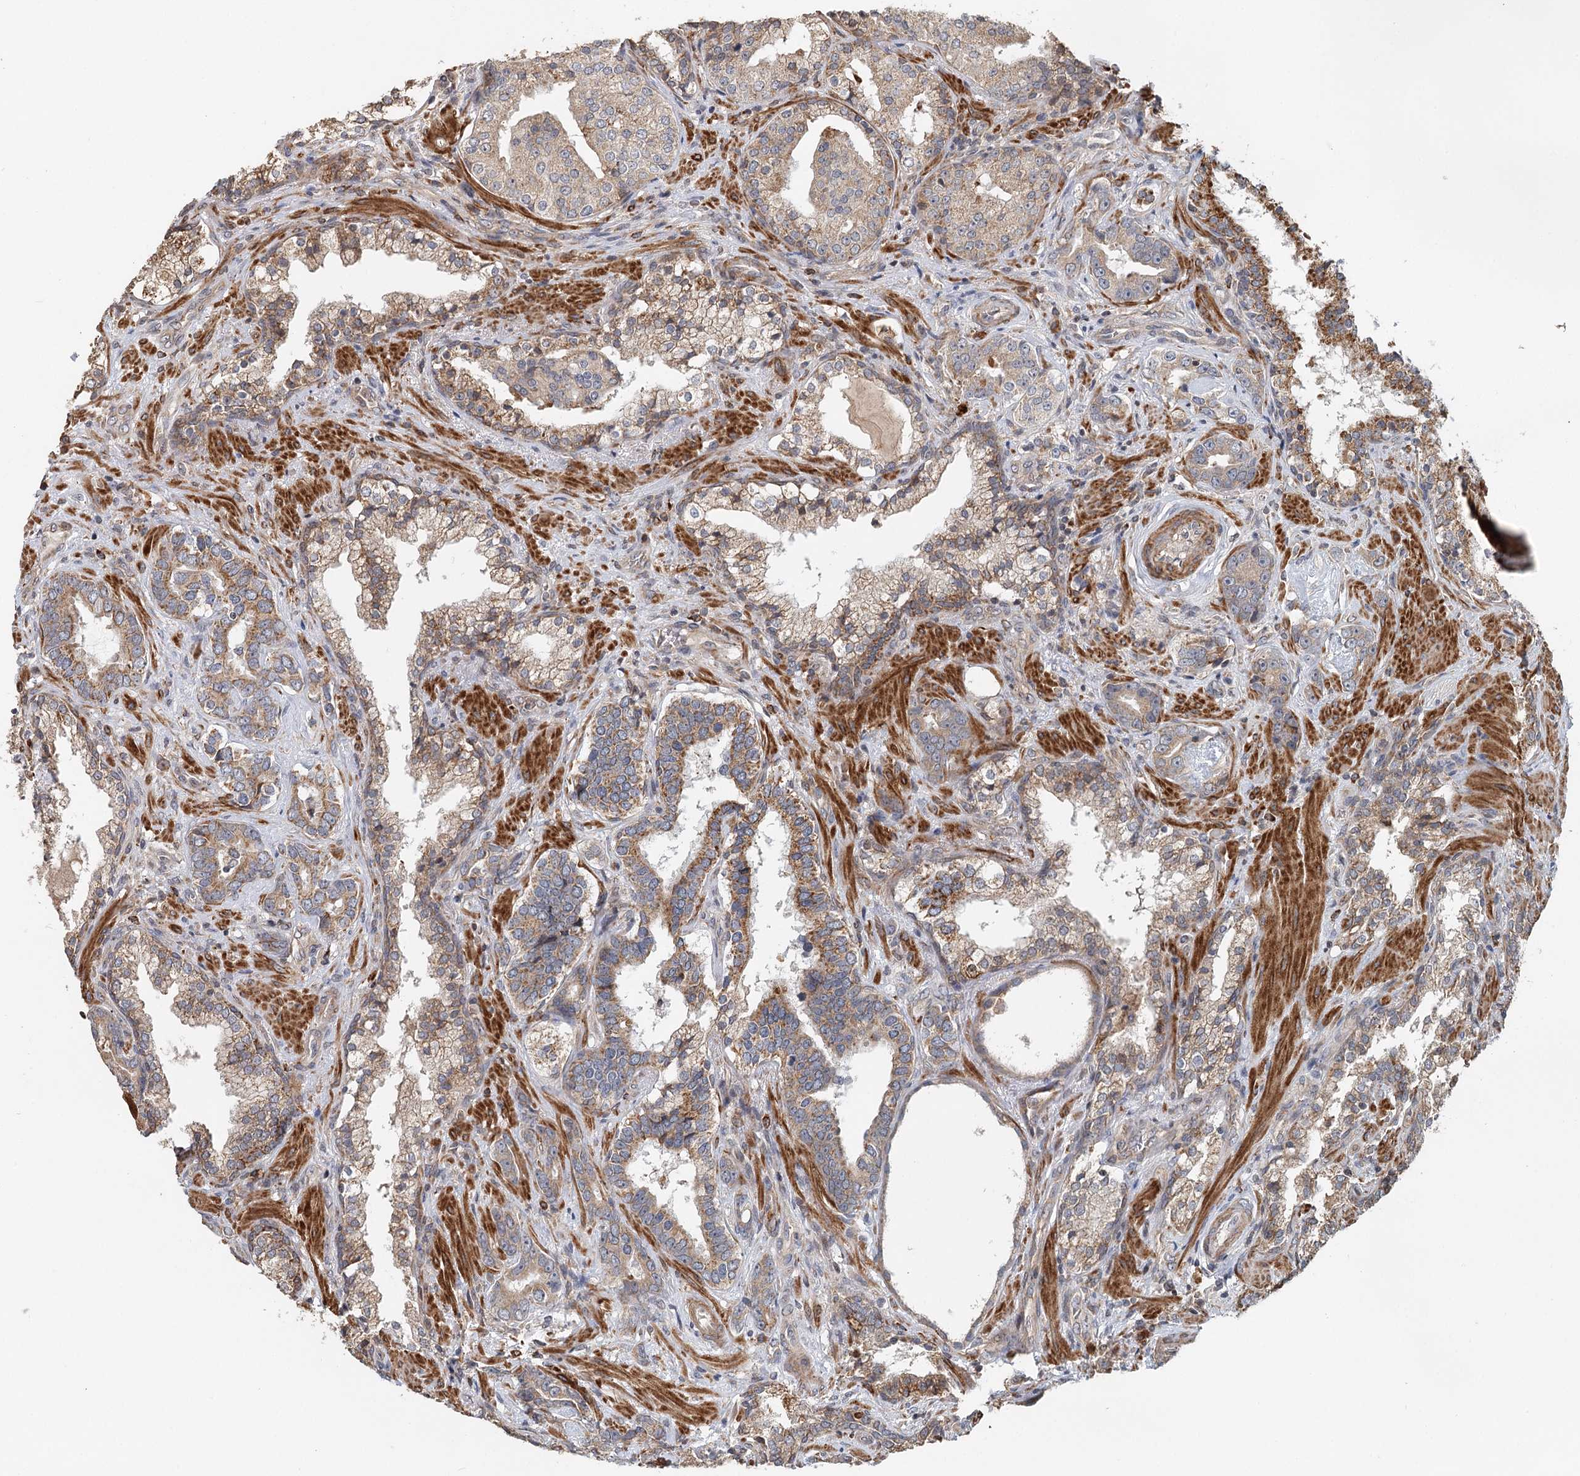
{"staining": {"intensity": "moderate", "quantity": ">75%", "location": "cytoplasmic/membranous"}, "tissue": "prostate cancer", "cell_type": "Tumor cells", "image_type": "cancer", "snomed": [{"axis": "morphology", "description": "Adenocarcinoma, High grade"}, {"axis": "topography", "description": "Prostate"}], "caption": "Protein staining of prostate high-grade adenocarcinoma tissue demonstrates moderate cytoplasmic/membranous positivity in about >75% of tumor cells.", "gene": "RNF111", "patient": {"sex": "male", "age": 58}}